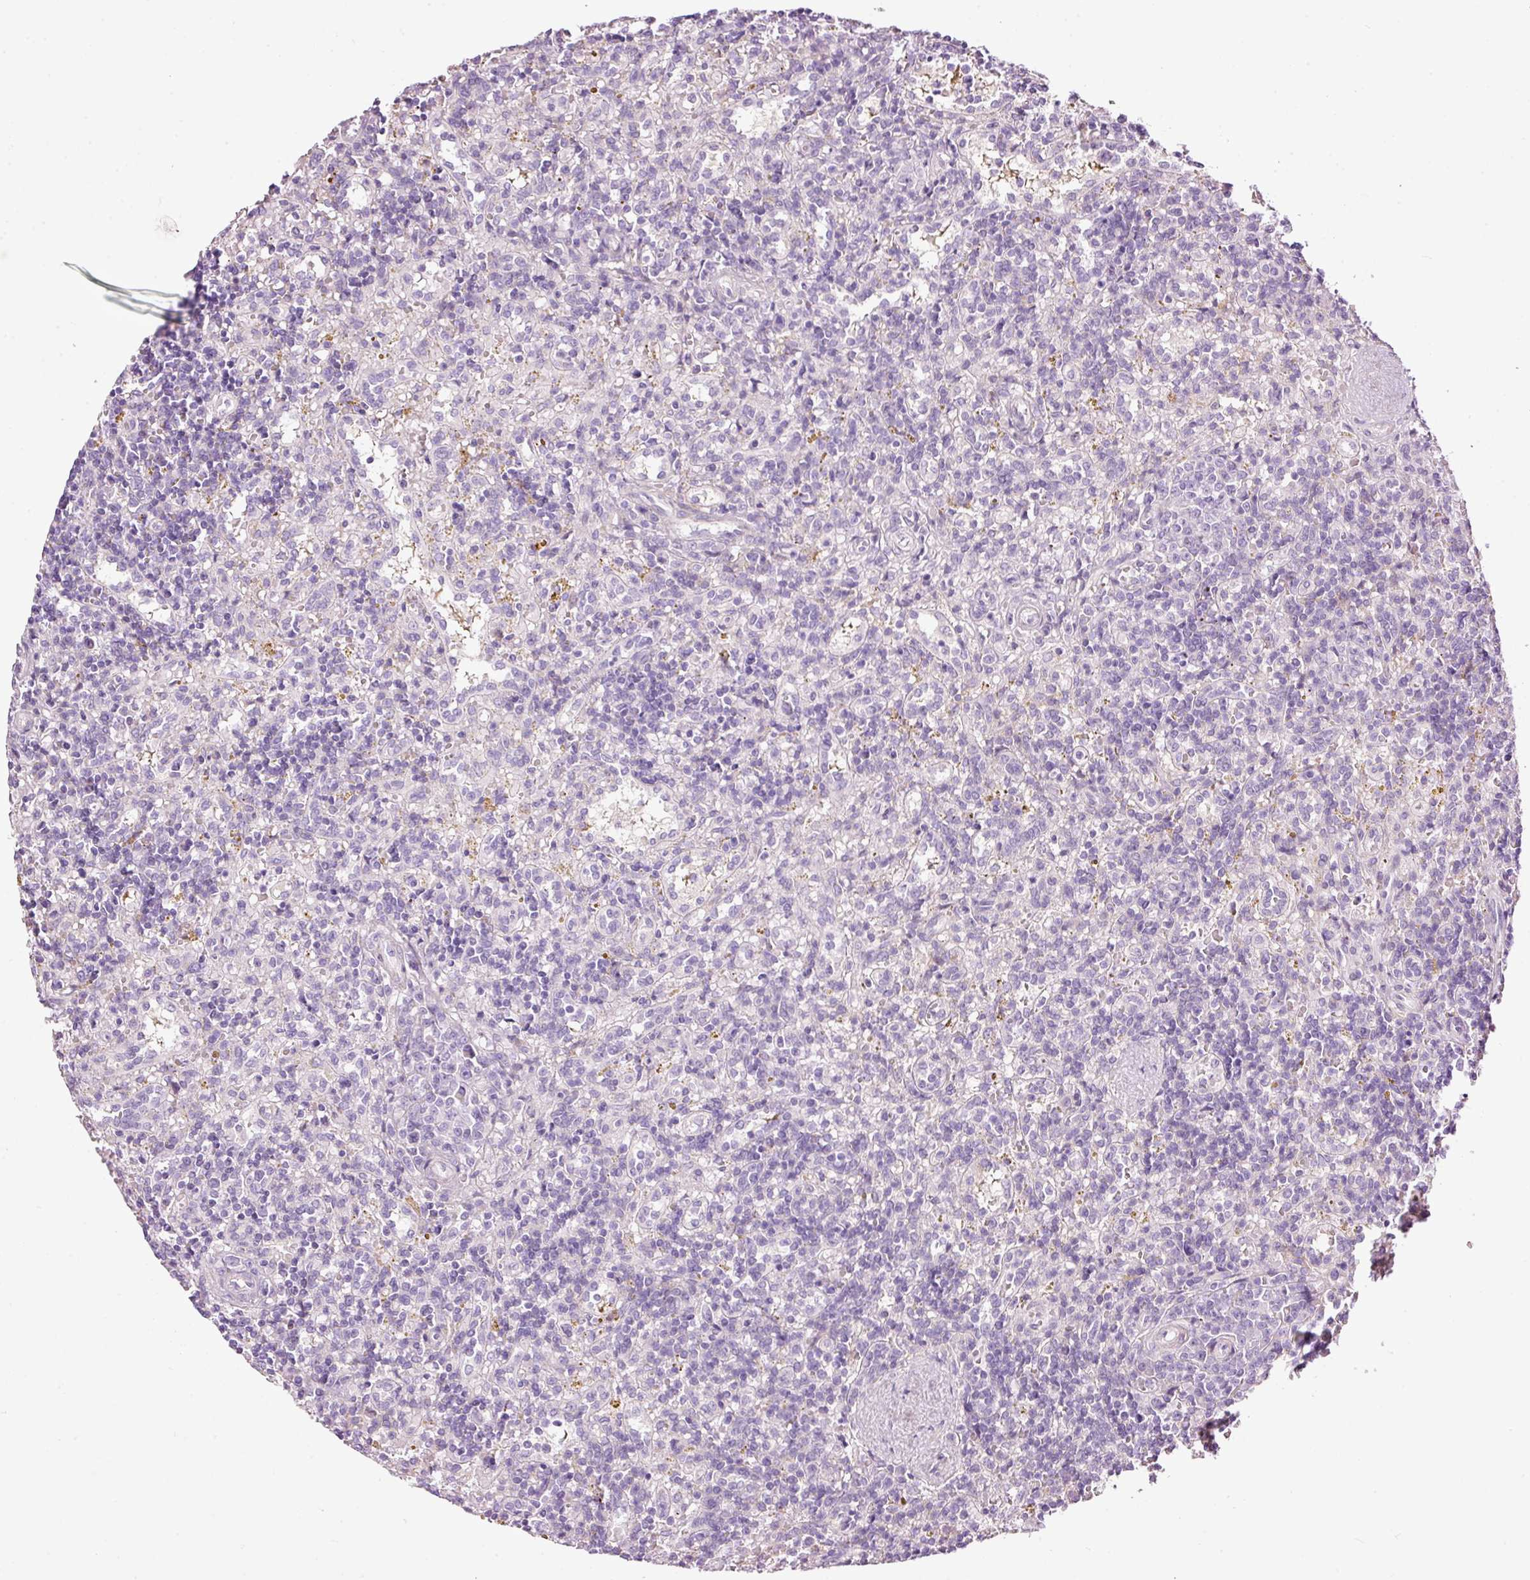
{"staining": {"intensity": "negative", "quantity": "none", "location": "none"}, "tissue": "lymphoma", "cell_type": "Tumor cells", "image_type": "cancer", "snomed": [{"axis": "morphology", "description": "Malignant lymphoma, non-Hodgkin's type, Low grade"}, {"axis": "topography", "description": "Spleen"}], "caption": "IHC image of low-grade malignant lymphoma, non-Hodgkin's type stained for a protein (brown), which exhibits no expression in tumor cells.", "gene": "FCRL4", "patient": {"sex": "male", "age": 67}}